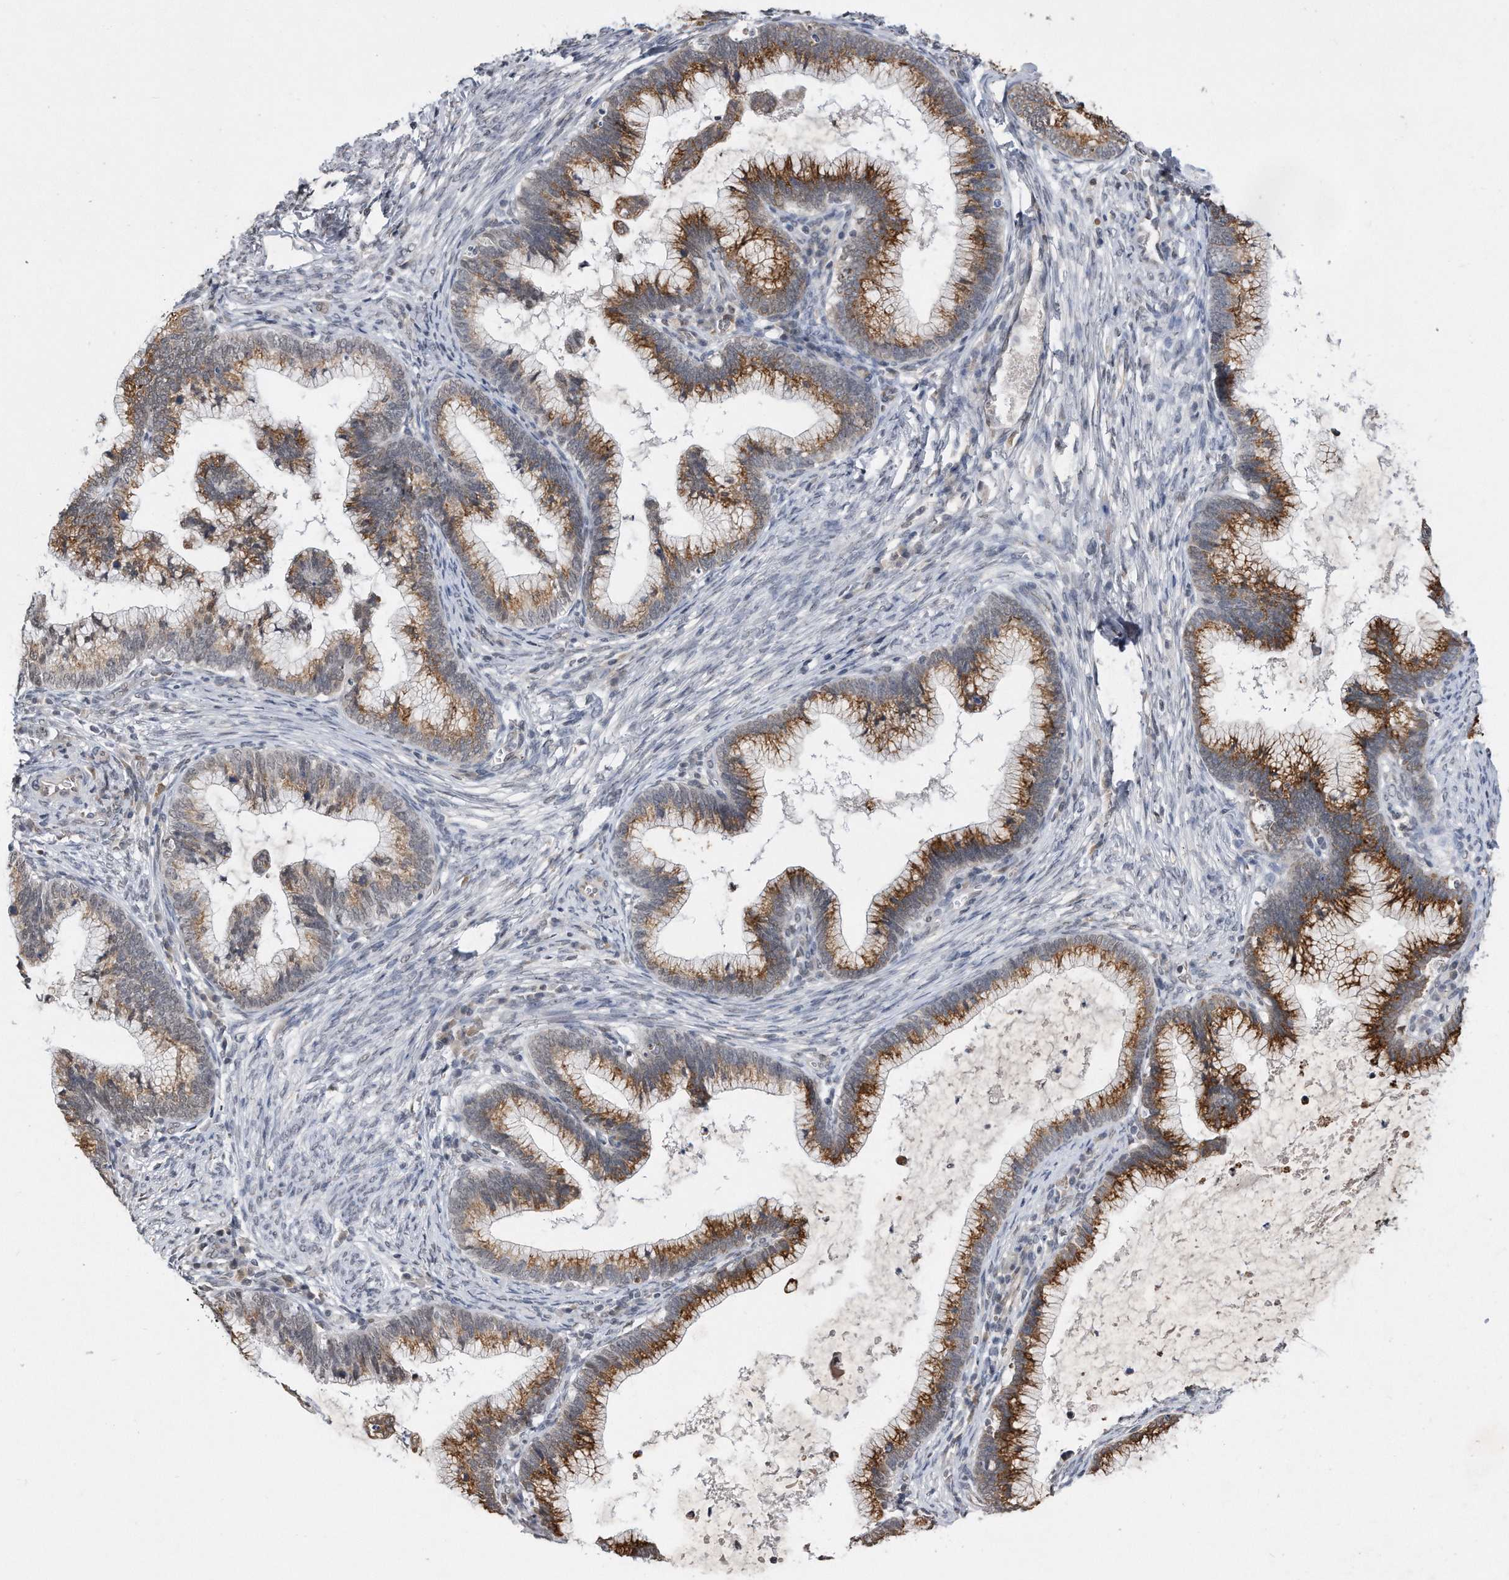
{"staining": {"intensity": "moderate", "quantity": "25%-75%", "location": "cytoplasmic/membranous,nuclear"}, "tissue": "cervical cancer", "cell_type": "Tumor cells", "image_type": "cancer", "snomed": [{"axis": "morphology", "description": "Adenocarcinoma, NOS"}, {"axis": "topography", "description": "Cervix"}], "caption": "Cervical cancer stained for a protein (brown) exhibits moderate cytoplasmic/membranous and nuclear positive positivity in about 25%-75% of tumor cells.", "gene": "TP53INP1", "patient": {"sex": "female", "age": 36}}